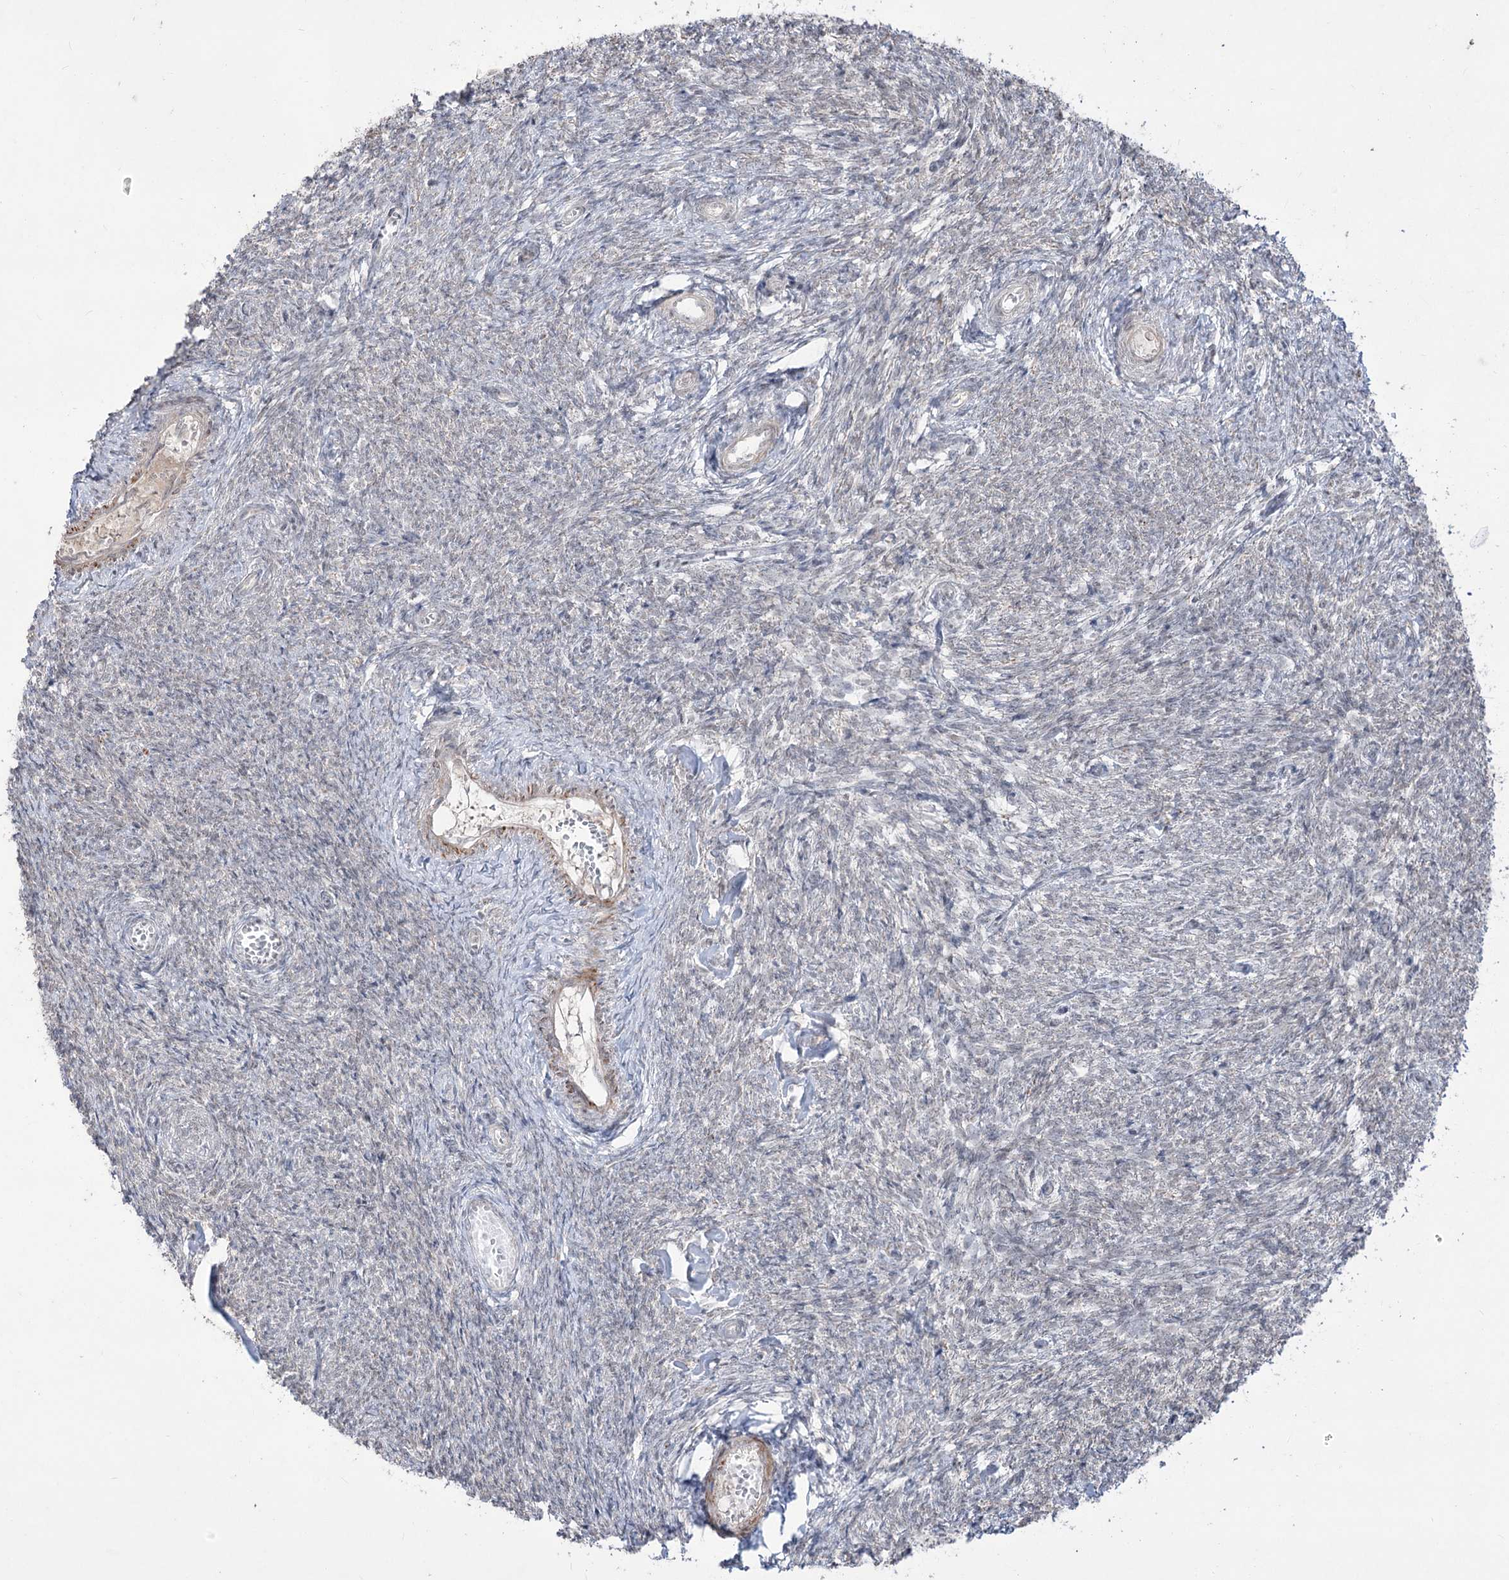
{"staining": {"intensity": "negative", "quantity": "none", "location": "none"}, "tissue": "ovary", "cell_type": "Follicle cells", "image_type": "normal", "snomed": [{"axis": "morphology", "description": "Normal tissue, NOS"}, {"axis": "topography", "description": "Ovary"}], "caption": "This is an immunohistochemistry photomicrograph of benign ovary. There is no positivity in follicle cells.", "gene": "ZSCAN23", "patient": {"sex": "female", "age": 44}}